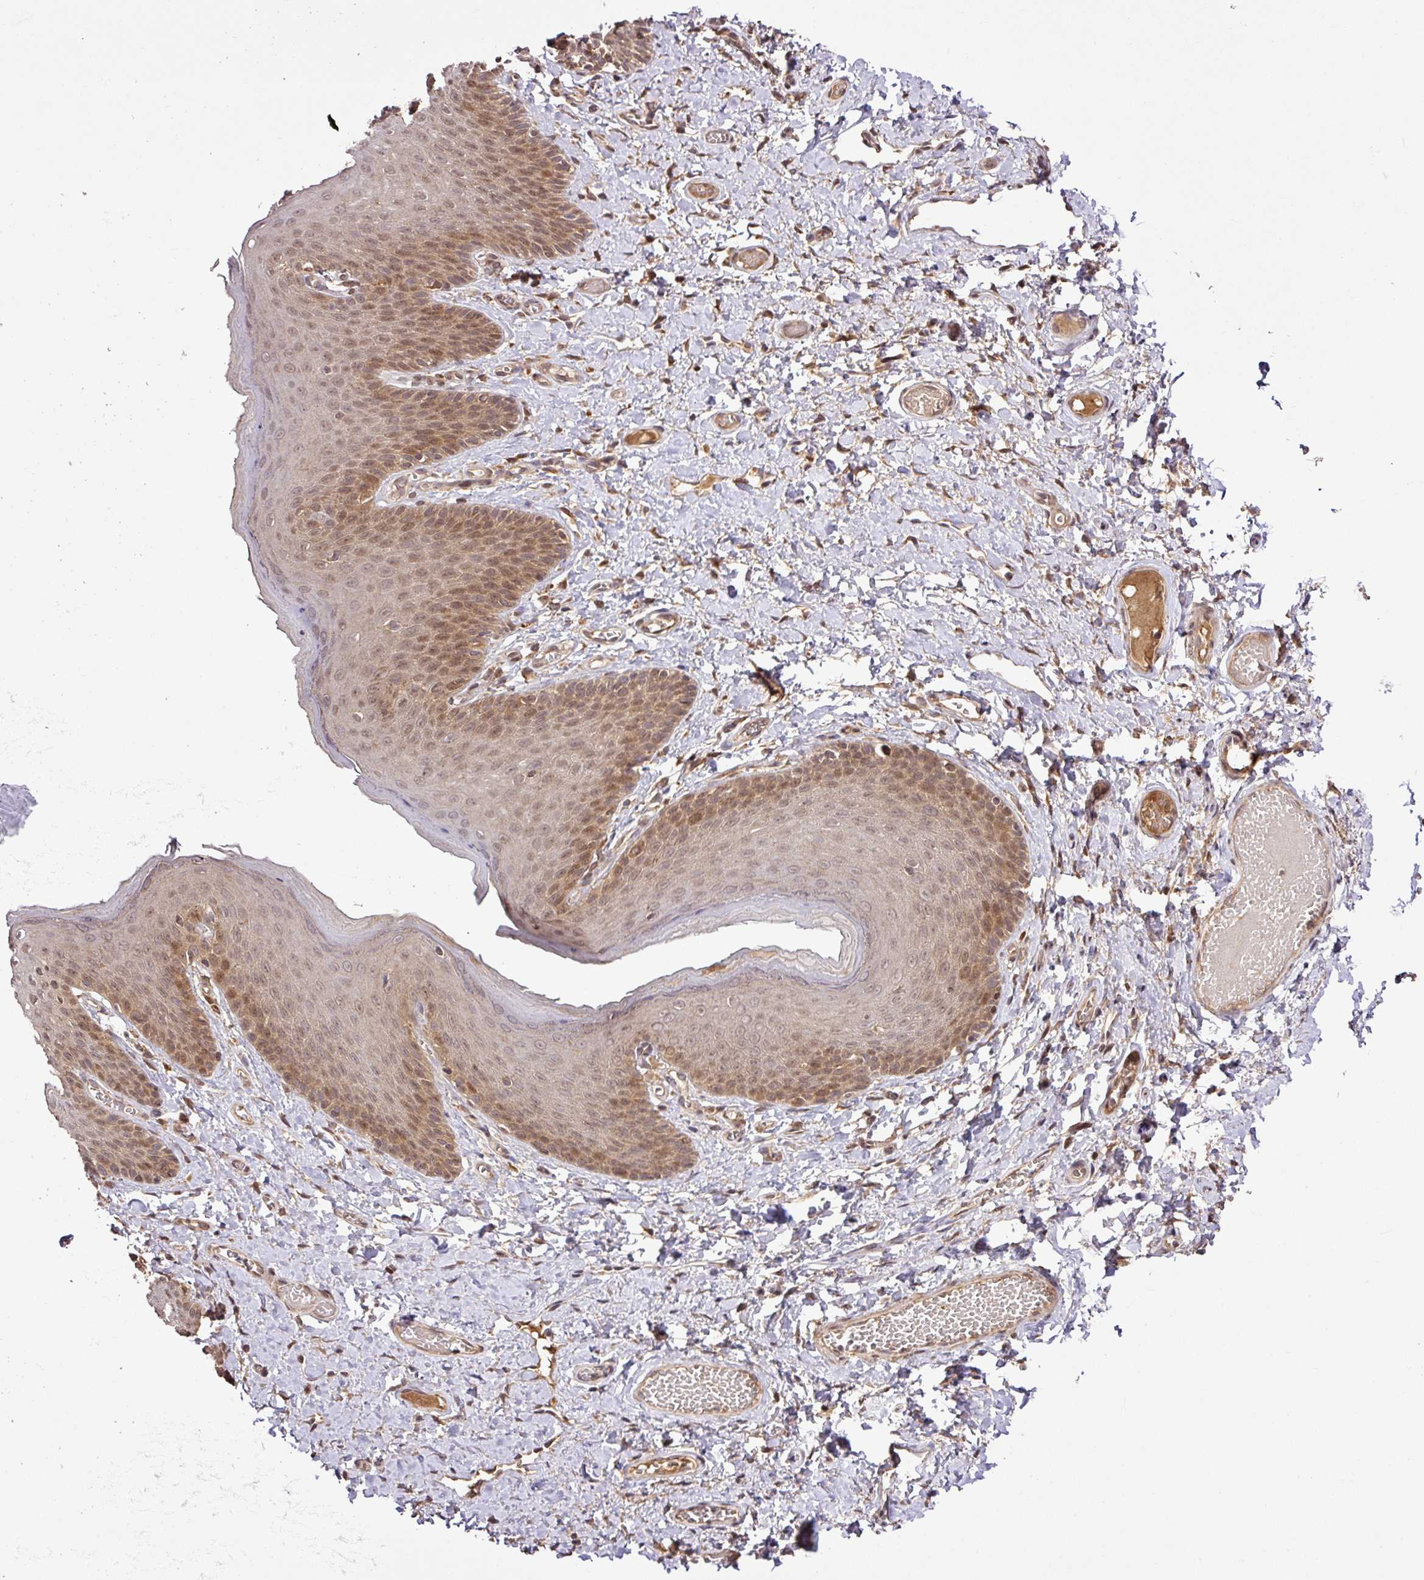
{"staining": {"intensity": "moderate", "quantity": ">75%", "location": "nuclear"}, "tissue": "skin", "cell_type": "Epidermal cells", "image_type": "normal", "snomed": [{"axis": "morphology", "description": "Normal tissue, NOS"}, {"axis": "topography", "description": "Anal"}], "caption": "IHC of normal human skin demonstrates medium levels of moderate nuclear expression in about >75% of epidermal cells.", "gene": "FAIM", "patient": {"sex": "female", "age": 40}}